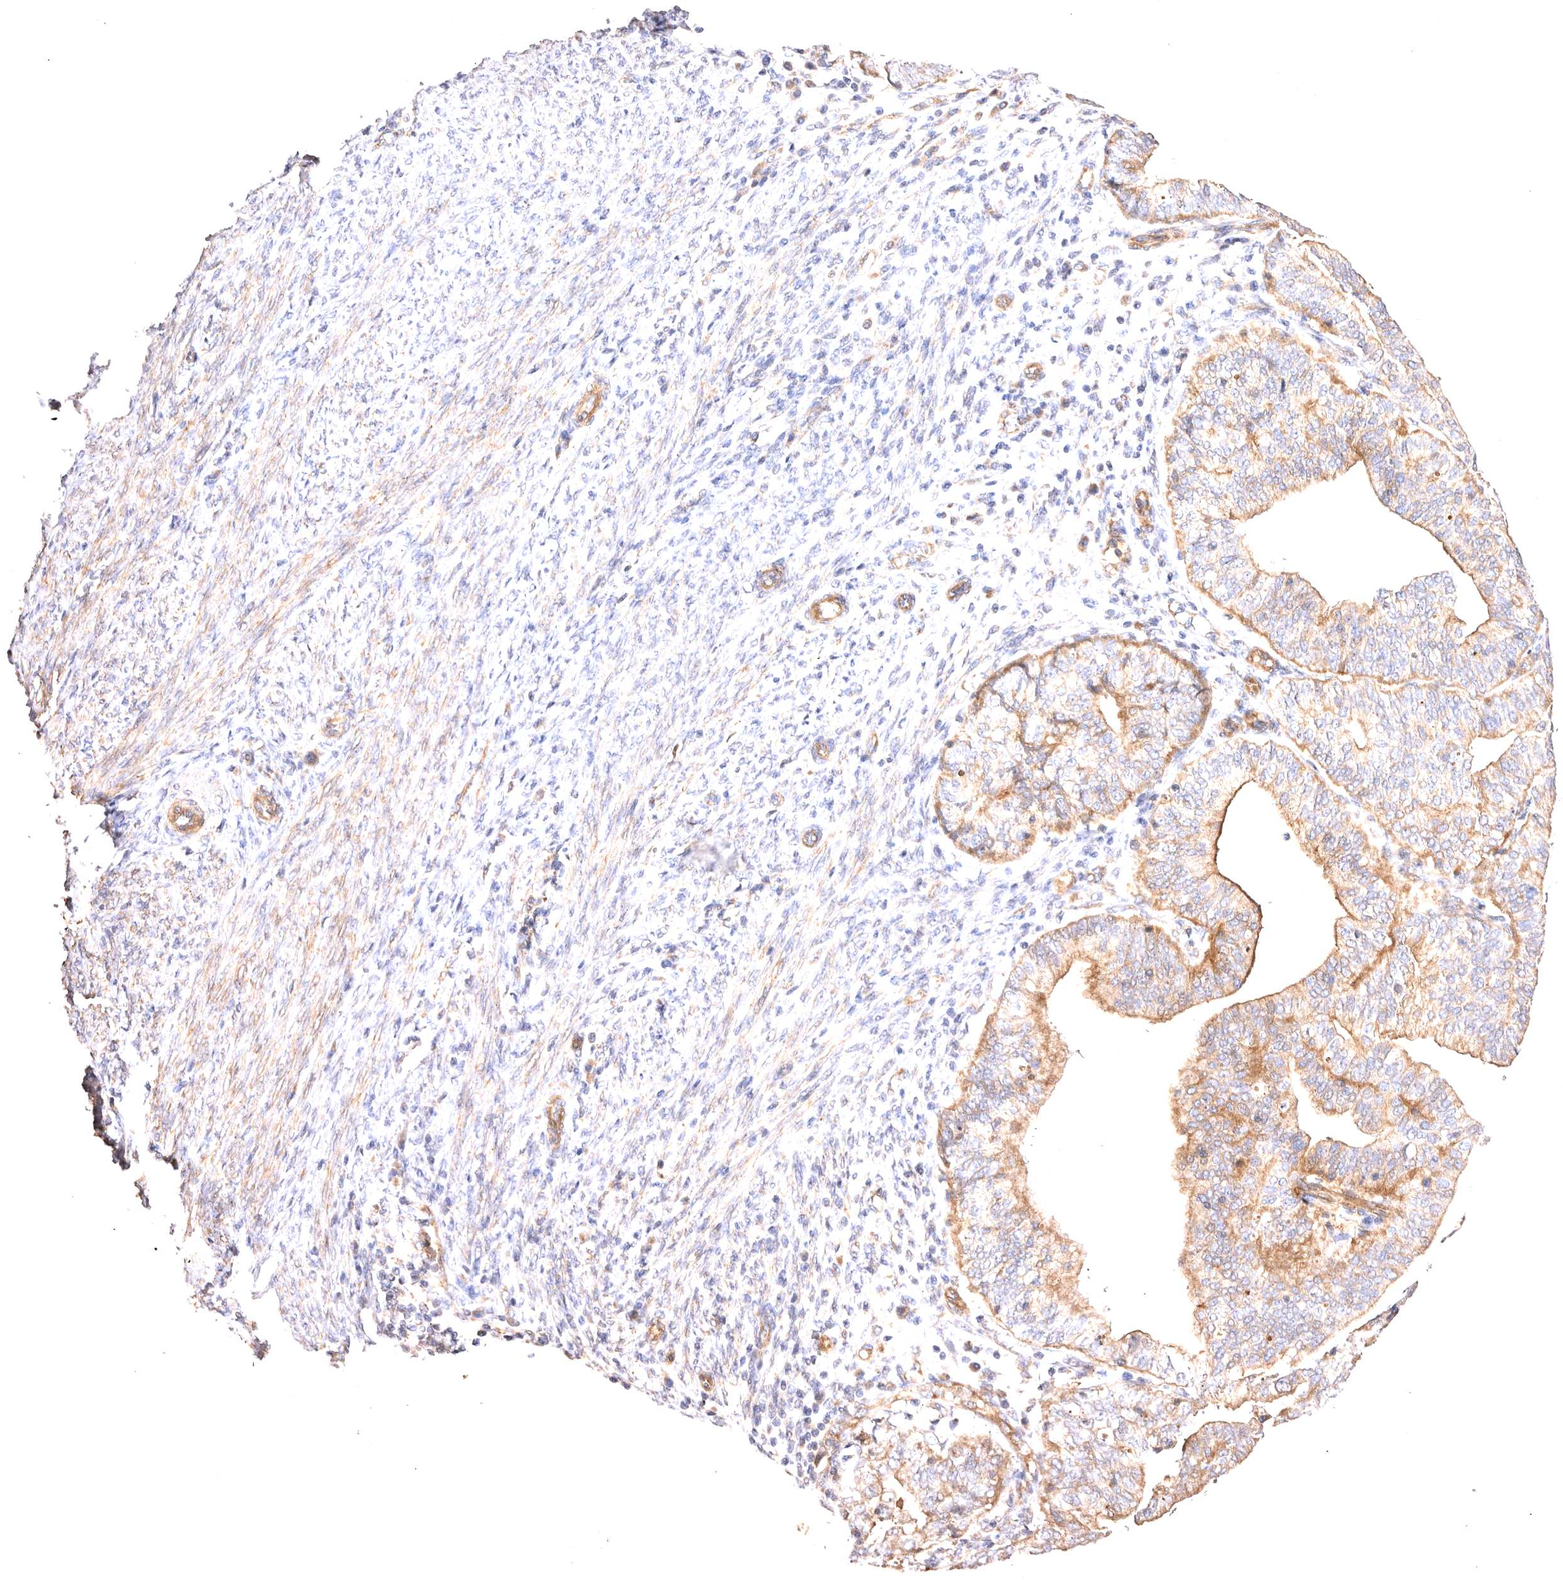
{"staining": {"intensity": "moderate", "quantity": ">75%", "location": "cytoplasmic/membranous"}, "tissue": "endometrial cancer", "cell_type": "Tumor cells", "image_type": "cancer", "snomed": [{"axis": "morphology", "description": "Adenocarcinoma, NOS"}, {"axis": "topography", "description": "Uterus"}], "caption": "Immunohistochemistry image of human adenocarcinoma (endometrial) stained for a protein (brown), which demonstrates medium levels of moderate cytoplasmic/membranous expression in approximately >75% of tumor cells.", "gene": "VPS45", "patient": {"sex": "female", "age": 77}}